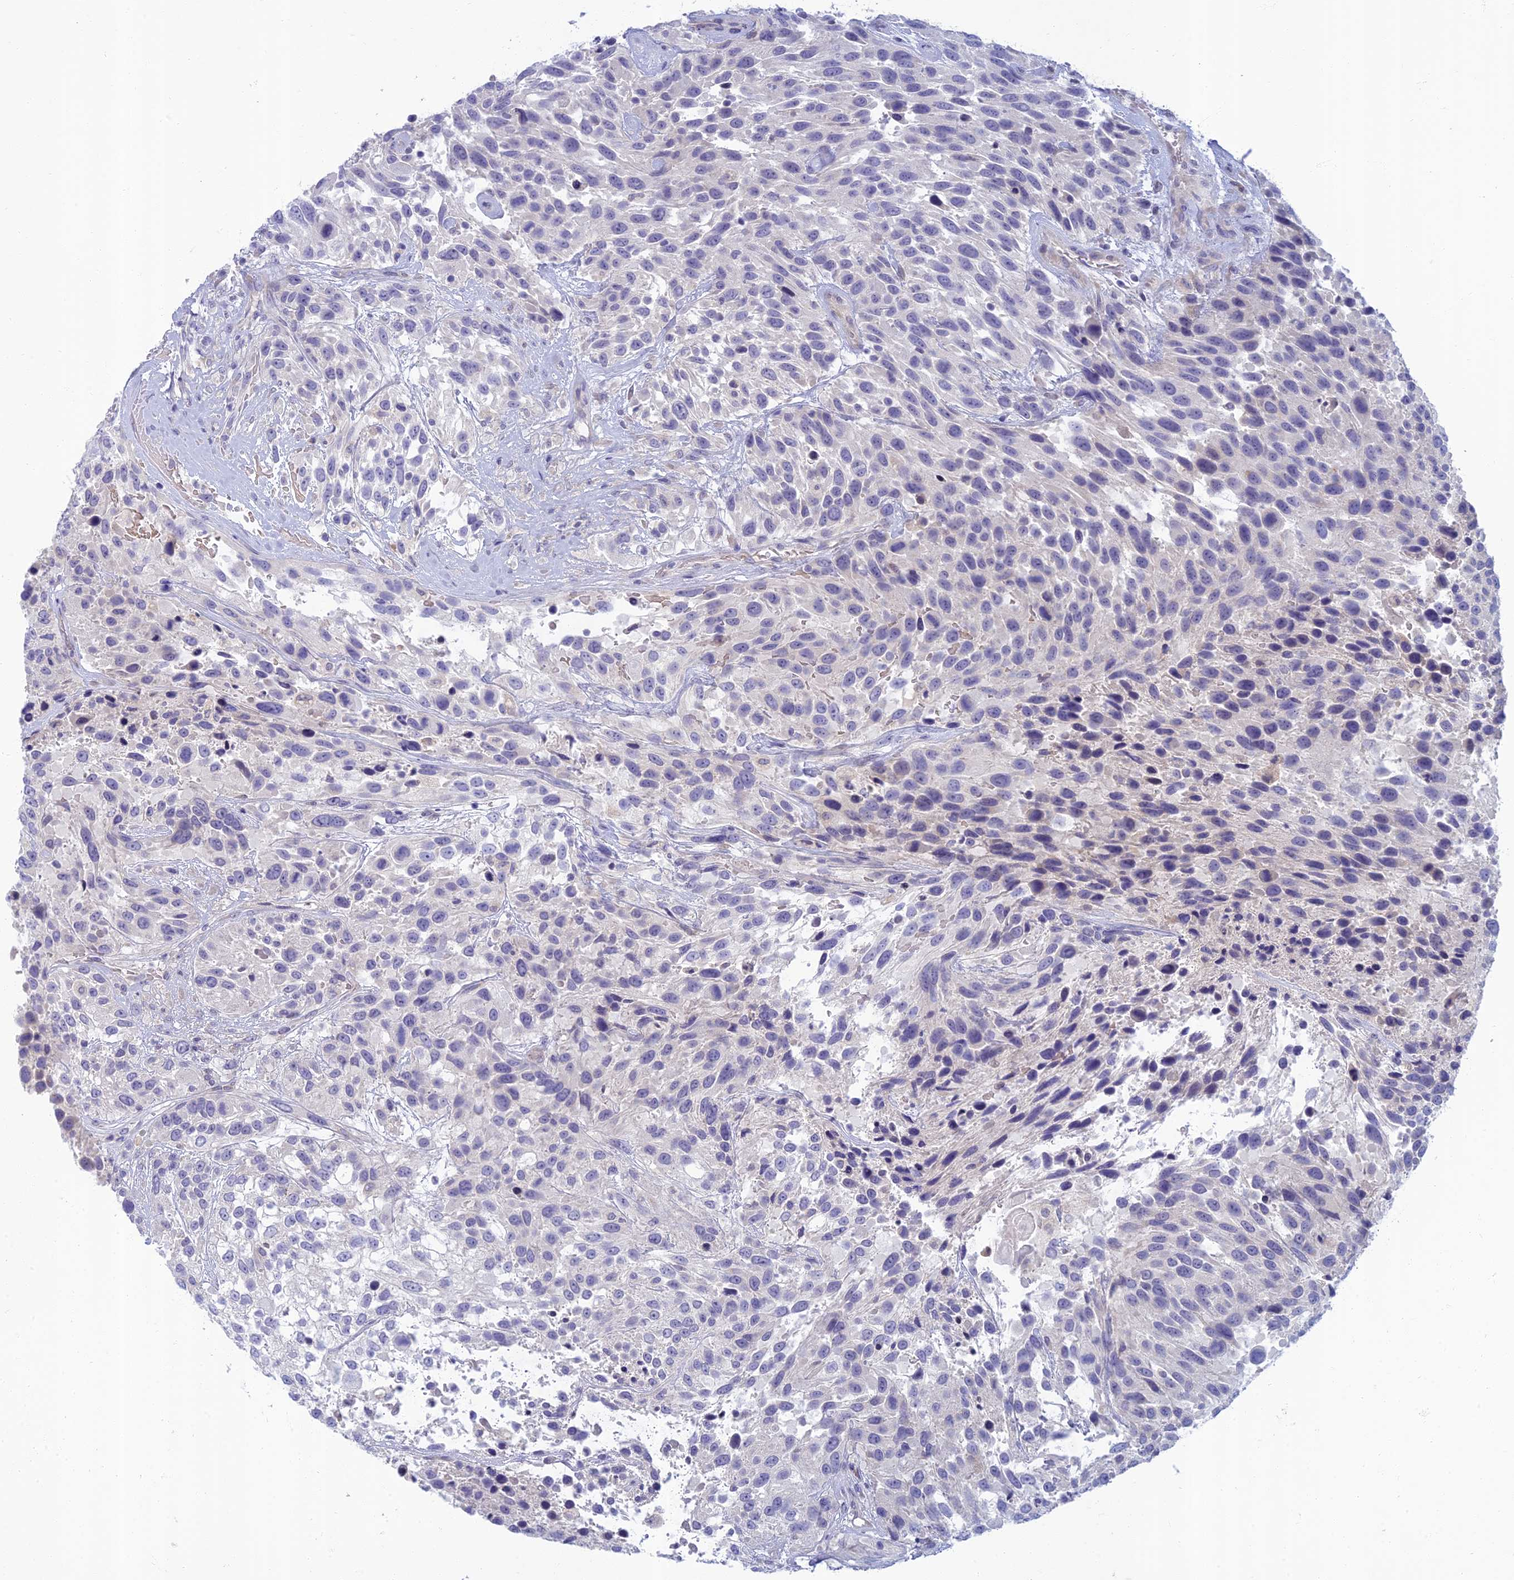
{"staining": {"intensity": "negative", "quantity": "none", "location": "none"}, "tissue": "urothelial cancer", "cell_type": "Tumor cells", "image_type": "cancer", "snomed": [{"axis": "morphology", "description": "Urothelial carcinoma, High grade"}, {"axis": "topography", "description": "Urinary bladder"}], "caption": "IHC of human urothelial cancer reveals no positivity in tumor cells. (DAB immunohistochemistry (IHC) visualized using brightfield microscopy, high magnification).", "gene": "SLC25A41", "patient": {"sex": "female", "age": 70}}